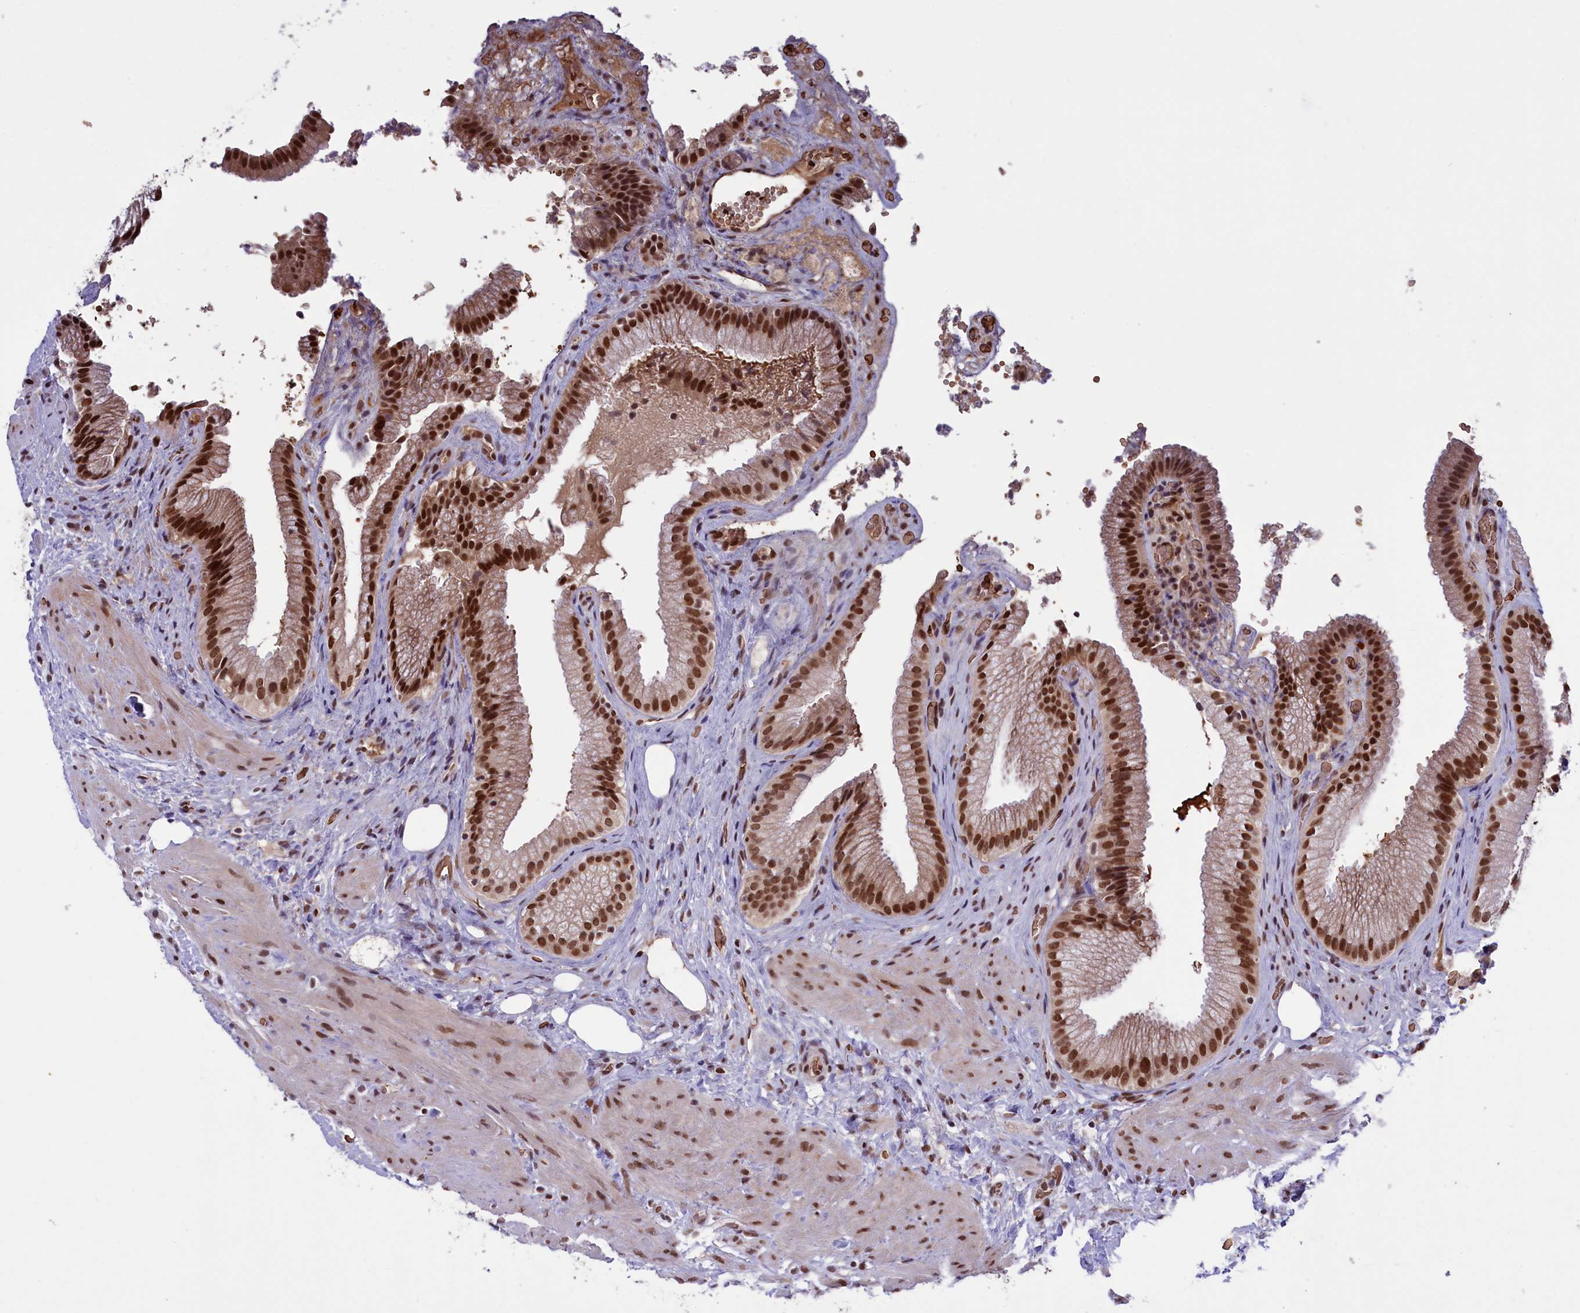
{"staining": {"intensity": "strong", "quantity": ">75%", "location": "cytoplasmic/membranous,nuclear"}, "tissue": "gallbladder", "cell_type": "Glandular cells", "image_type": "normal", "snomed": [{"axis": "morphology", "description": "Normal tissue, NOS"}, {"axis": "morphology", "description": "Inflammation, NOS"}, {"axis": "topography", "description": "Gallbladder"}], "caption": "A high amount of strong cytoplasmic/membranous,nuclear expression is present in approximately >75% of glandular cells in unremarkable gallbladder.", "gene": "MPHOSPH8", "patient": {"sex": "male", "age": 51}}